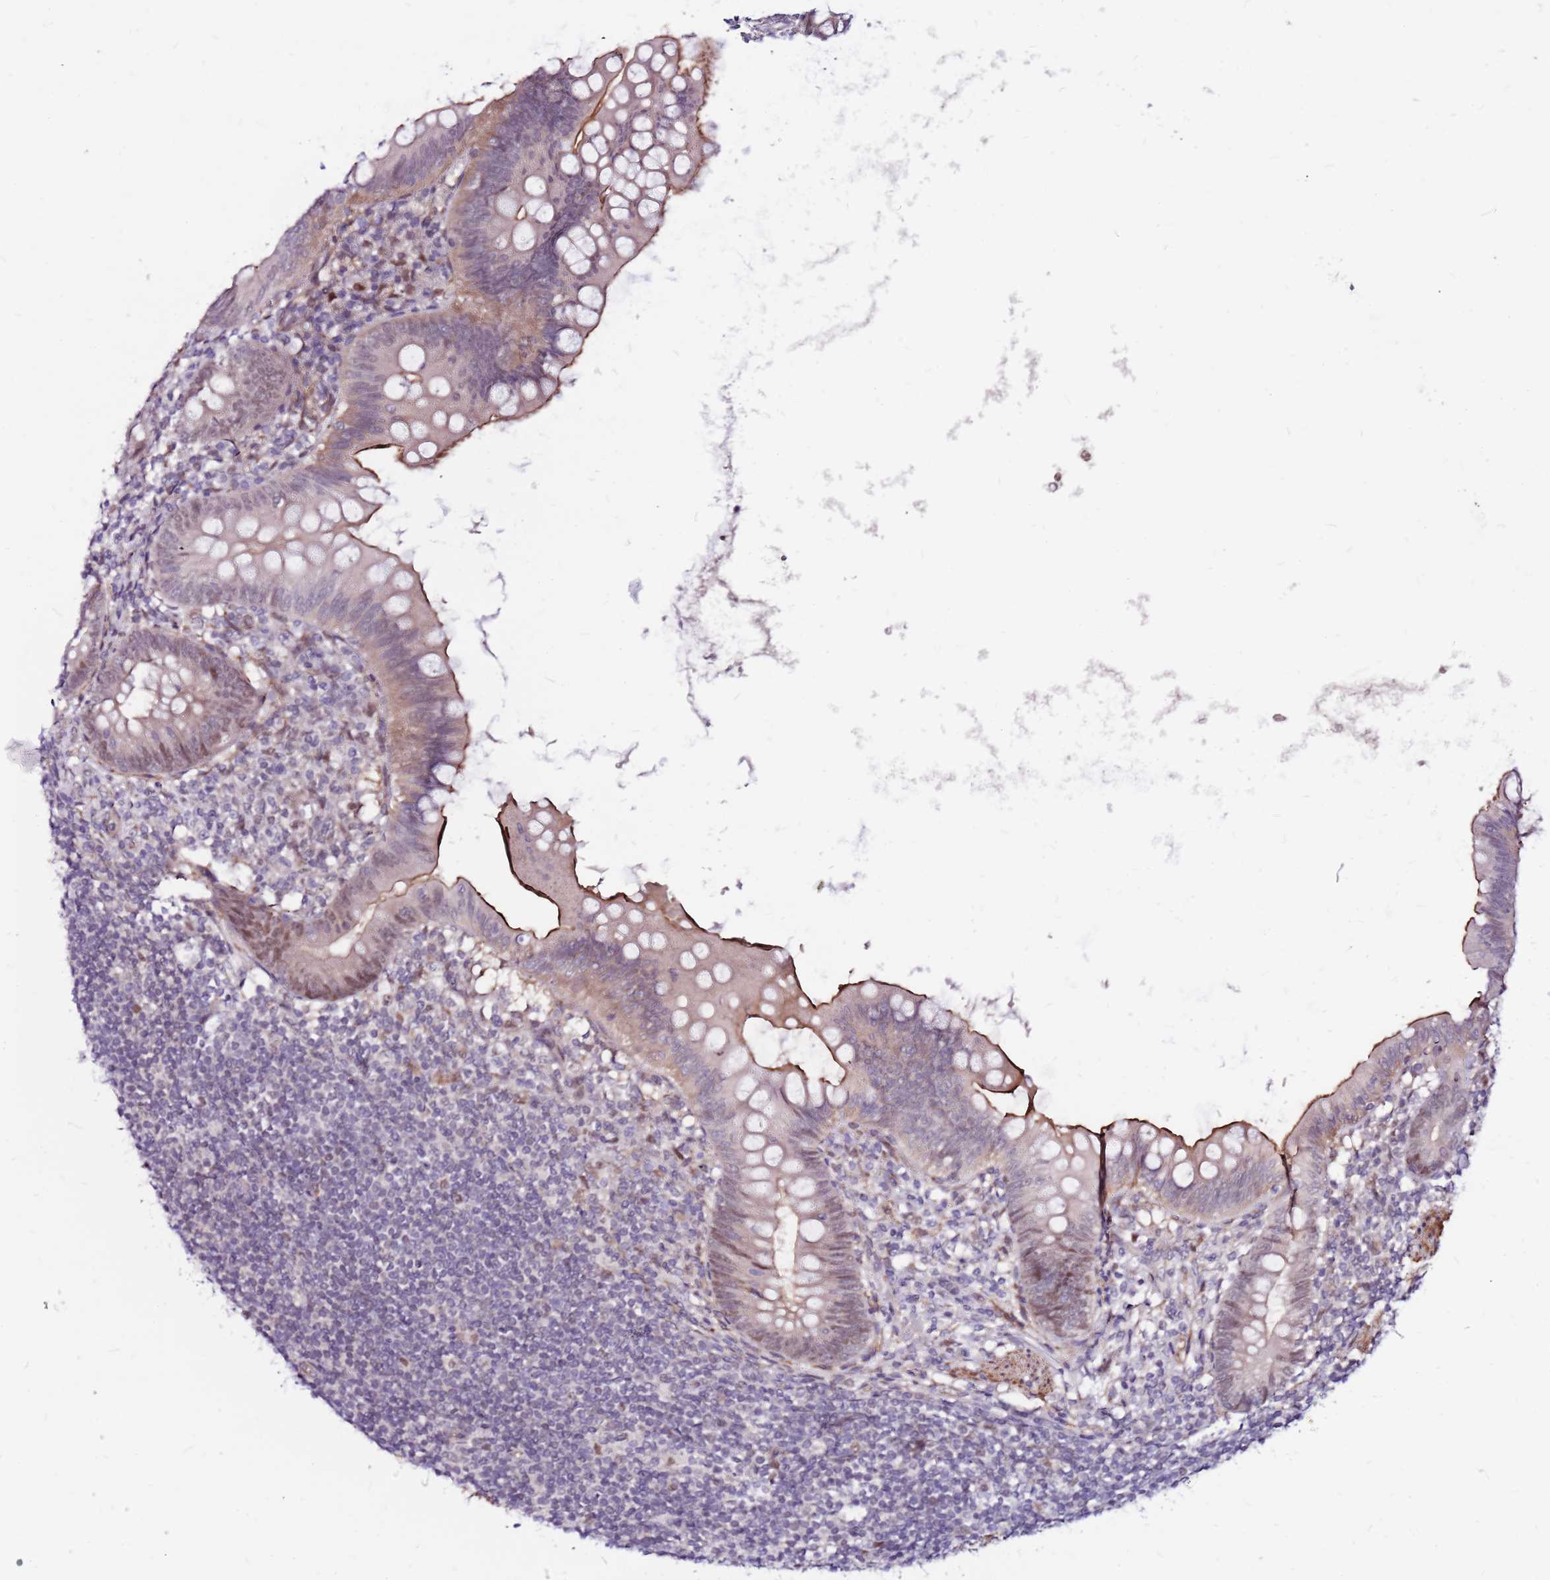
{"staining": {"intensity": "strong", "quantity": "<25%", "location": "cytoplasmic/membranous,nuclear"}, "tissue": "appendix", "cell_type": "Glandular cells", "image_type": "normal", "snomed": [{"axis": "morphology", "description": "Normal tissue, NOS"}, {"axis": "topography", "description": "Appendix"}], "caption": "Immunohistochemistry (DAB (3,3'-diaminobenzidine)) staining of normal appendix reveals strong cytoplasmic/membranous,nuclear protein staining in about <25% of glandular cells. Using DAB (3,3'-diaminobenzidine) (brown) and hematoxylin (blue) stains, captured at high magnification using brightfield microscopy.", "gene": "POLE3", "patient": {"sex": "female", "age": 62}}